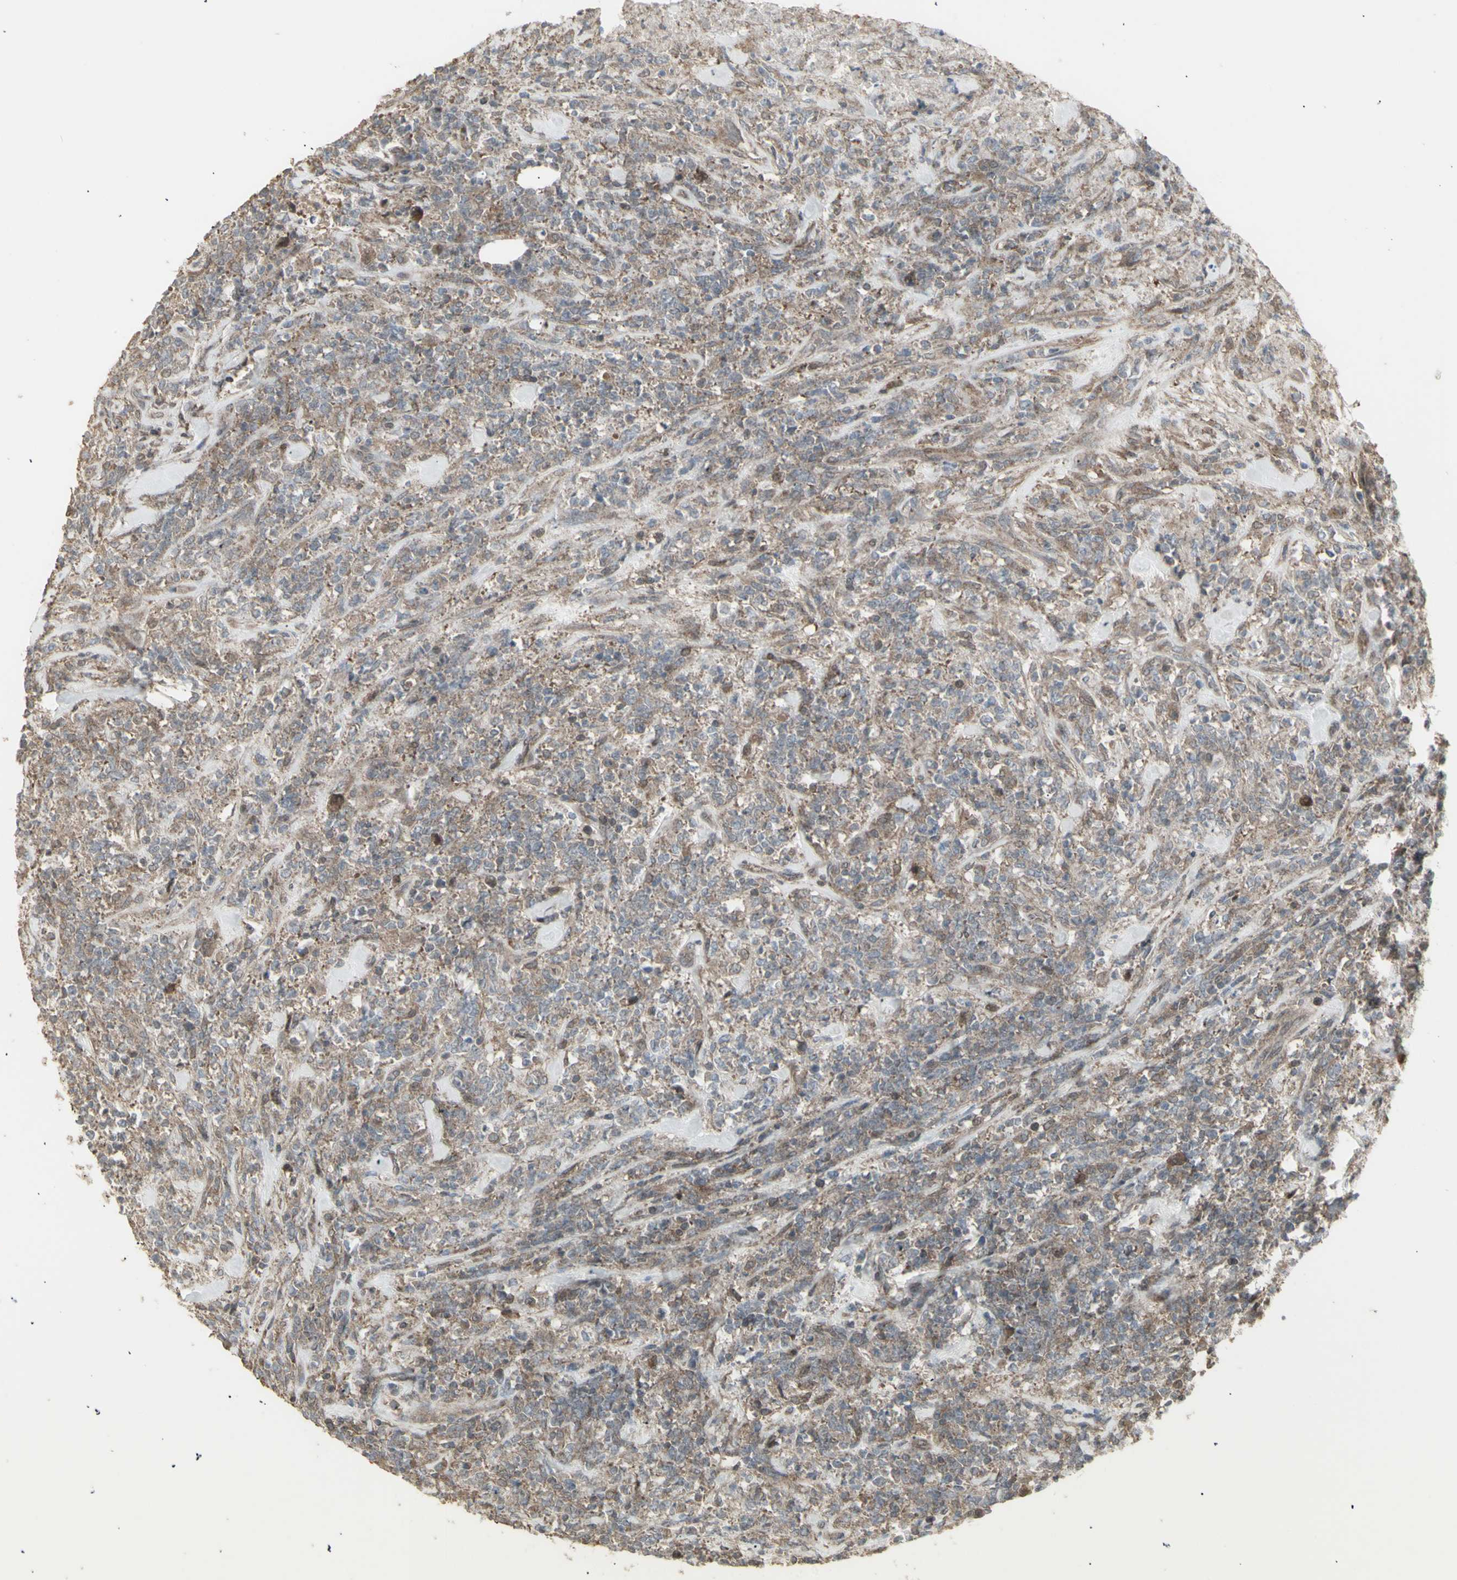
{"staining": {"intensity": "moderate", "quantity": ">75%", "location": "cytoplasmic/membranous"}, "tissue": "lymphoma", "cell_type": "Tumor cells", "image_type": "cancer", "snomed": [{"axis": "morphology", "description": "Malignant lymphoma, non-Hodgkin's type, High grade"}, {"axis": "topography", "description": "Soft tissue"}], "caption": "Lymphoma stained with DAB IHC reveals medium levels of moderate cytoplasmic/membranous positivity in about >75% of tumor cells.", "gene": "RNASEL", "patient": {"sex": "male", "age": 18}}